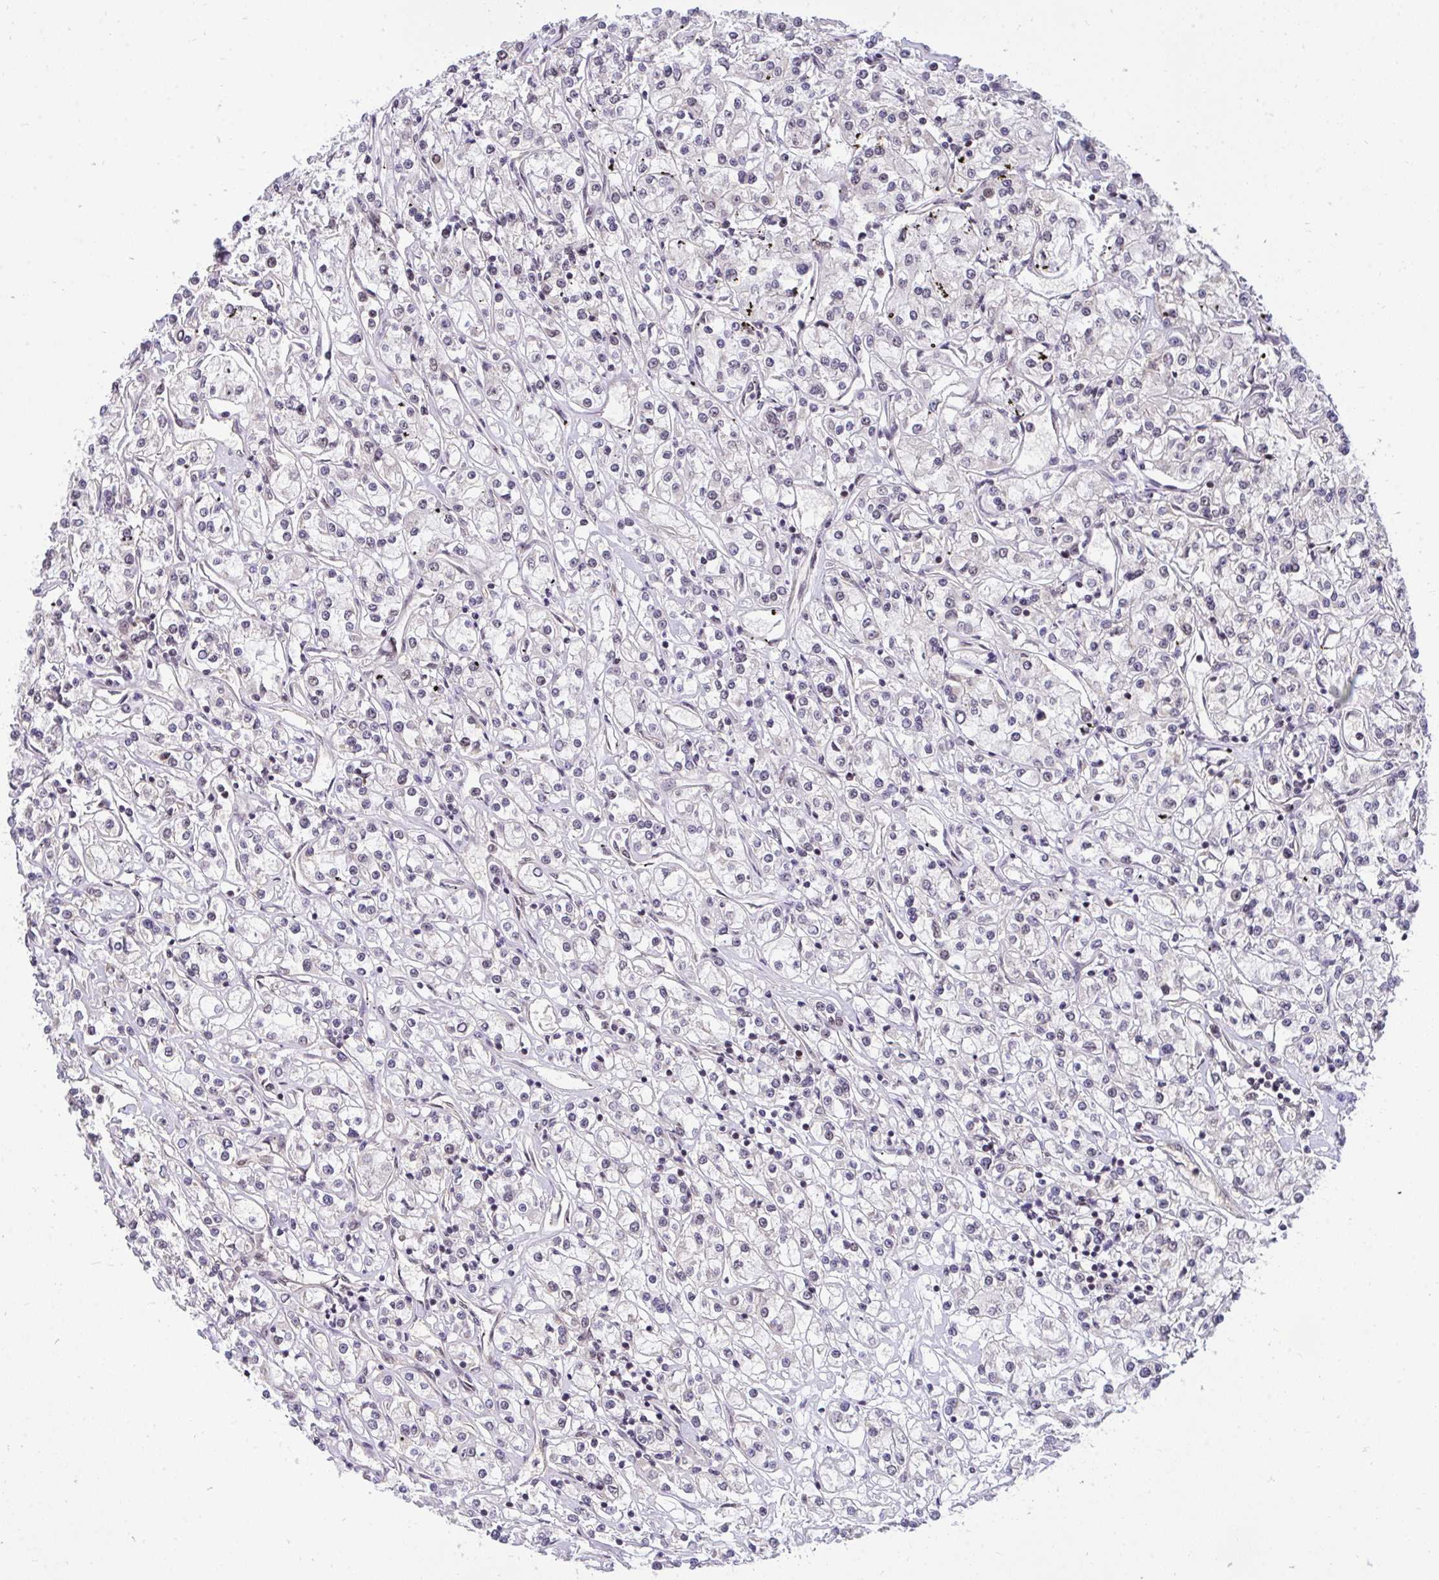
{"staining": {"intensity": "negative", "quantity": "none", "location": "none"}, "tissue": "renal cancer", "cell_type": "Tumor cells", "image_type": "cancer", "snomed": [{"axis": "morphology", "description": "Adenocarcinoma, NOS"}, {"axis": "topography", "description": "Kidney"}], "caption": "Tumor cells are negative for brown protein staining in adenocarcinoma (renal).", "gene": "PPP1CA", "patient": {"sex": "female", "age": 59}}